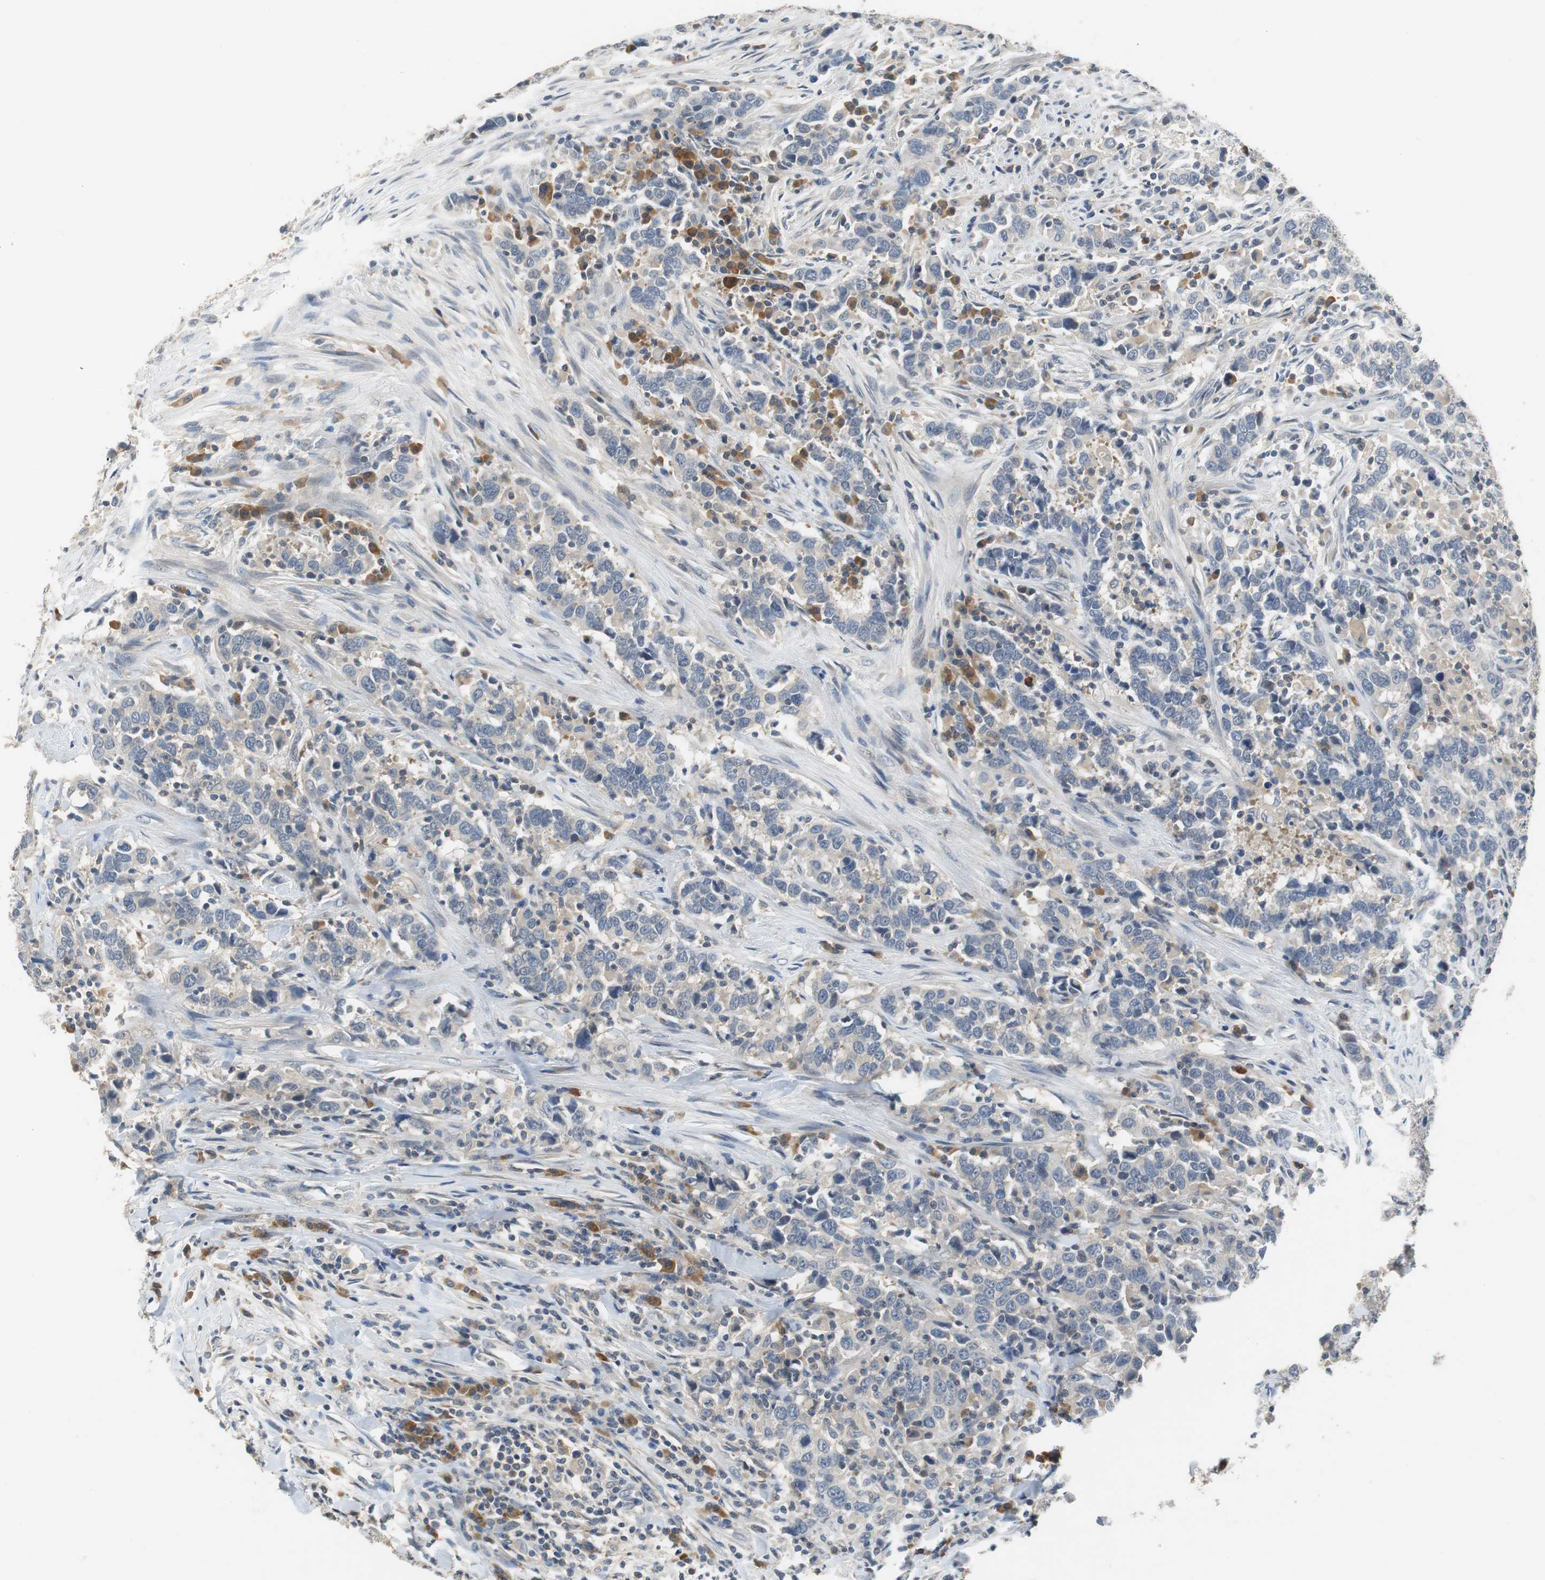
{"staining": {"intensity": "weak", "quantity": "<25%", "location": "cytoplasmic/membranous"}, "tissue": "urothelial cancer", "cell_type": "Tumor cells", "image_type": "cancer", "snomed": [{"axis": "morphology", "description": "Urothelial carcinoma, High grade"}, {"axis": "topography", "description": "Urinary bladder"}], "caption": "Tumor cells show no significant protein expression in urothelial carcinoma (high-grade).", "gene": "GLCCI1", "patient": {"sex": "male", "age": 61}}